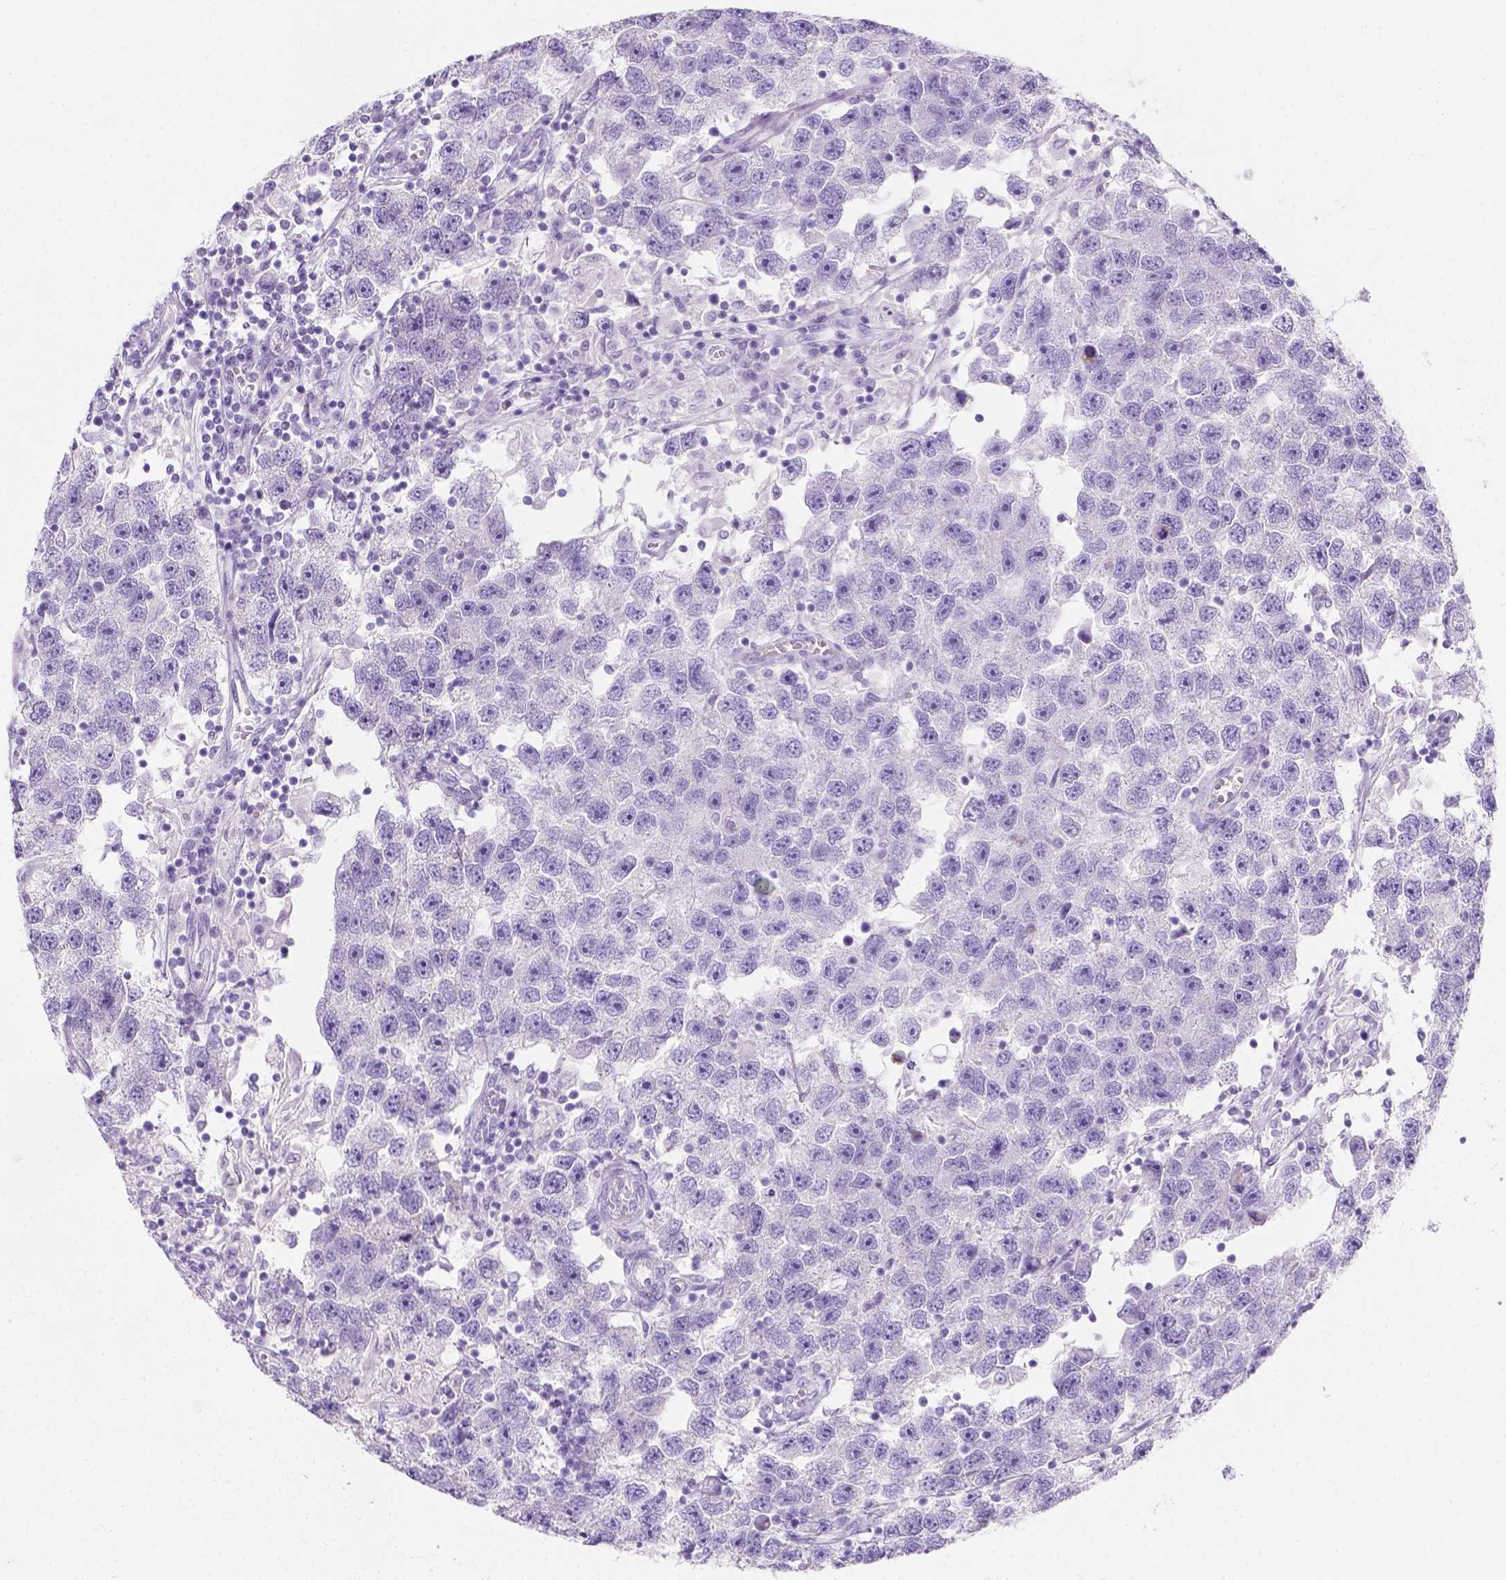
{"staining": {"intensity": "negative", "quantity": "none", "location": "none"}, "tissue": "testis cancer", "cell_type": "Tumor cells", "image_type": "cancer", "snomed": [{"axis": "morphology", "description": "Seminoma, NOS"}, {"axis": "topography", "description": "Testis"}], "caption": "A histopathology image of human testis cancer is negative for staining in tumor cells.", "gene": "MYH15", "patient": {"sex": "male", "age": 26}}